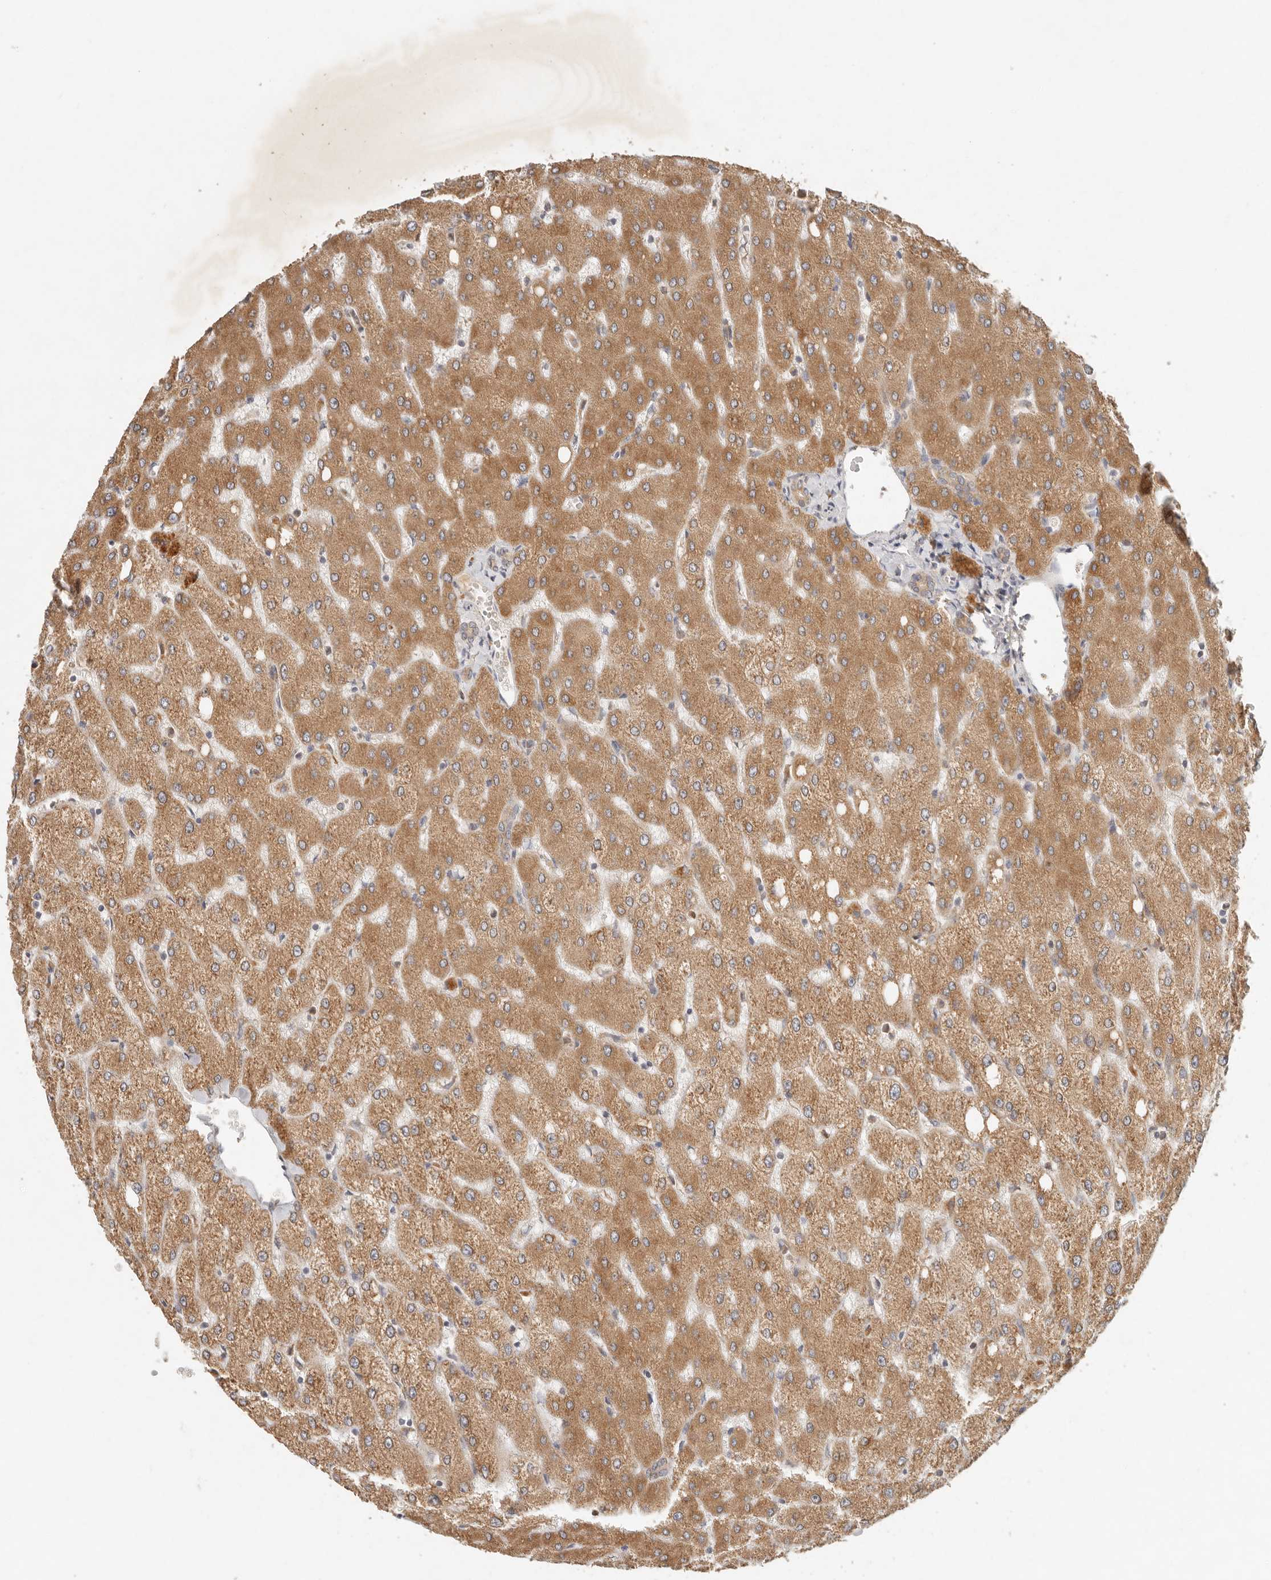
{"staining": {"intensity": "weak", "quantity": ">75%", "location": "cytoplasmic/membranous"}, "tissue": "liver", "cell_type": "Cholangiocytes", "image_type": "normal", "snomed": [{"axis": "morphology", "description": "Normal tissue, NOS"}, {"axis": "topography", "description": "Liver"}], "caption": "Liver stained with a brown dye exhibits weak cytoplasmic/membranous positive positivity in about >75% of cholangiocytes.", "gene": "ARHGEF10L", "patient": {"sex": "female", "age": 54}}